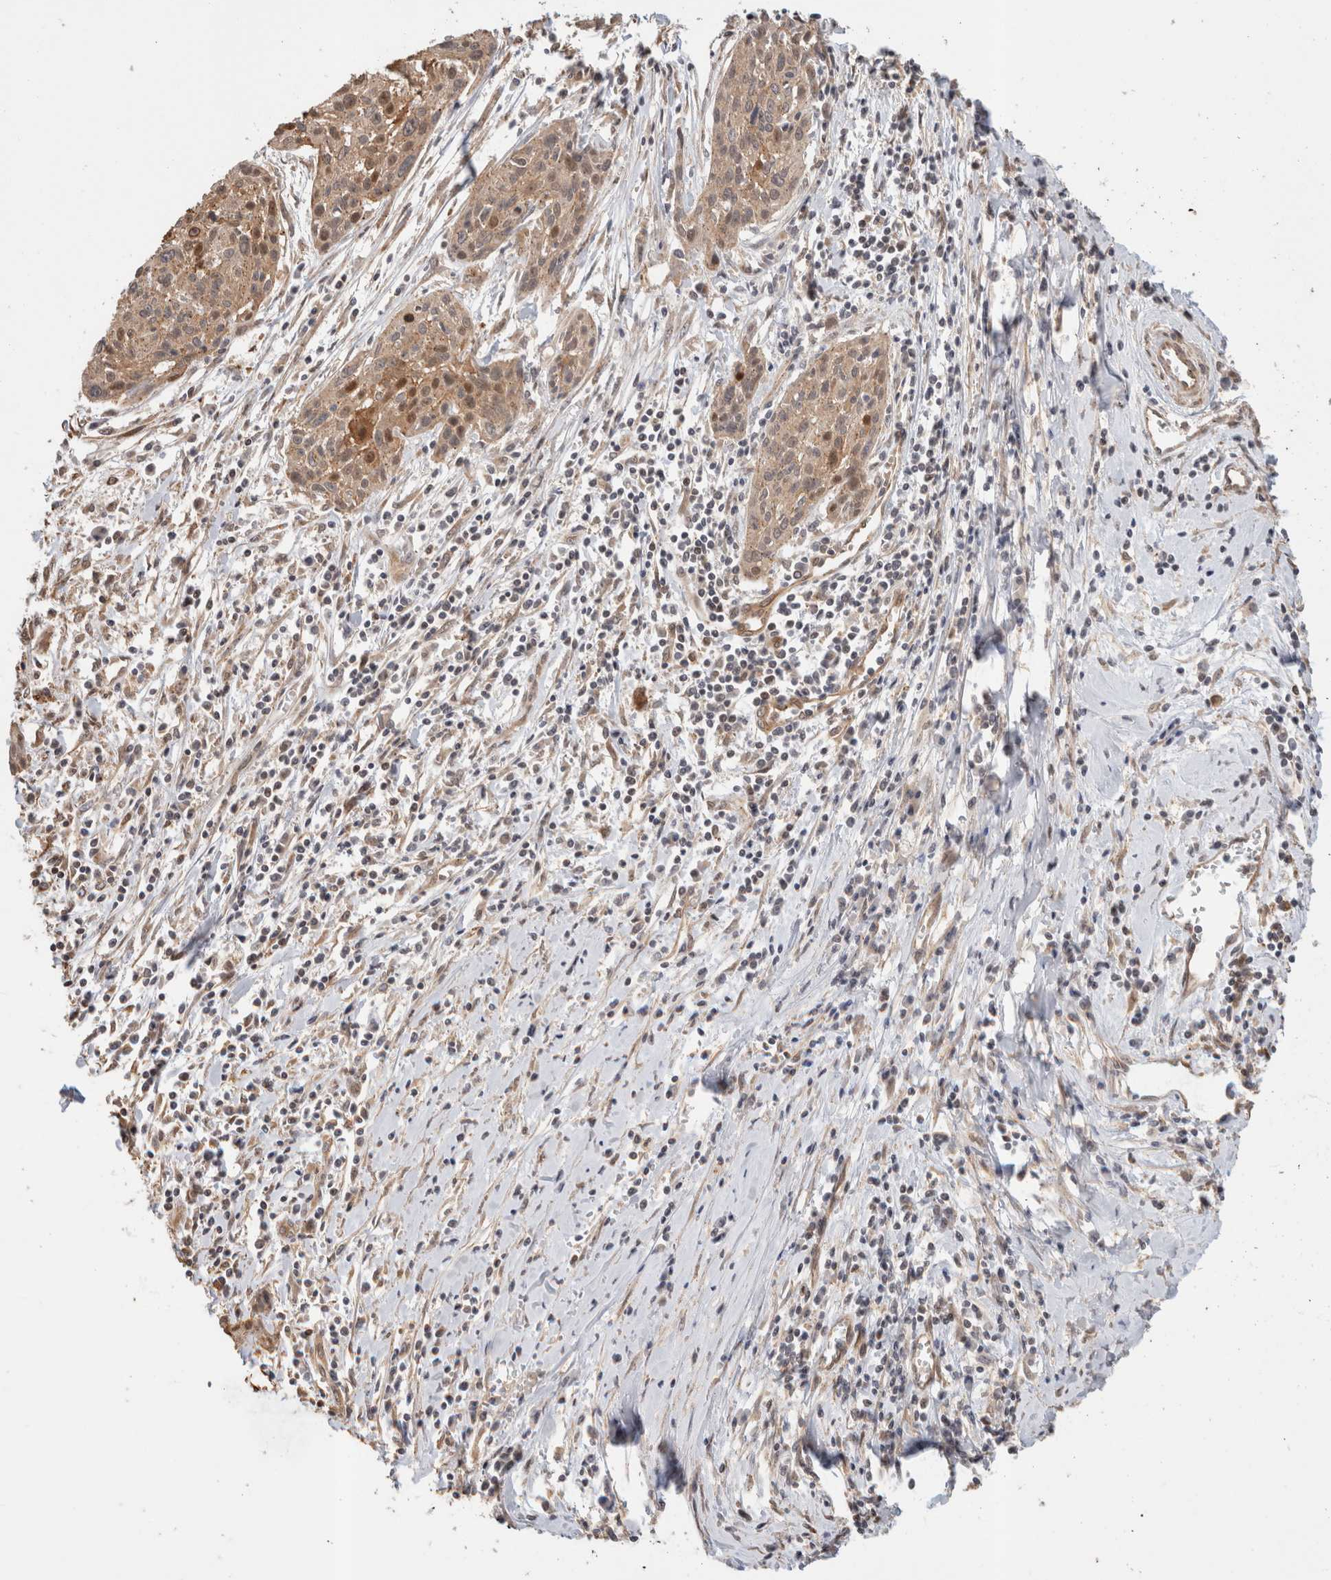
{"staining": {"intensity": "weak", "quantity": ">75%", "location": "cytoplasmic/membranous,nuclear"}, "tissue": "cervical cancer", "cell_type": "Tumor cells", "image_type": "cancer", "snomed": [{"axis": "morphology", "description": "Squamous cell carcinoma, NOS"}, {"axis": "topography", "description": "Cervix"}], "caption": "Protein expression by IHC shows weak cytoplasmic/membranous and nuclear positivity in about >75% of tumor cells in squamous cell carcinoma (cervical). (IHC, brightfield microscopy, high magnification).", "gene": "OTUD6B", "patient": {"sex": "female", "age": 51}}